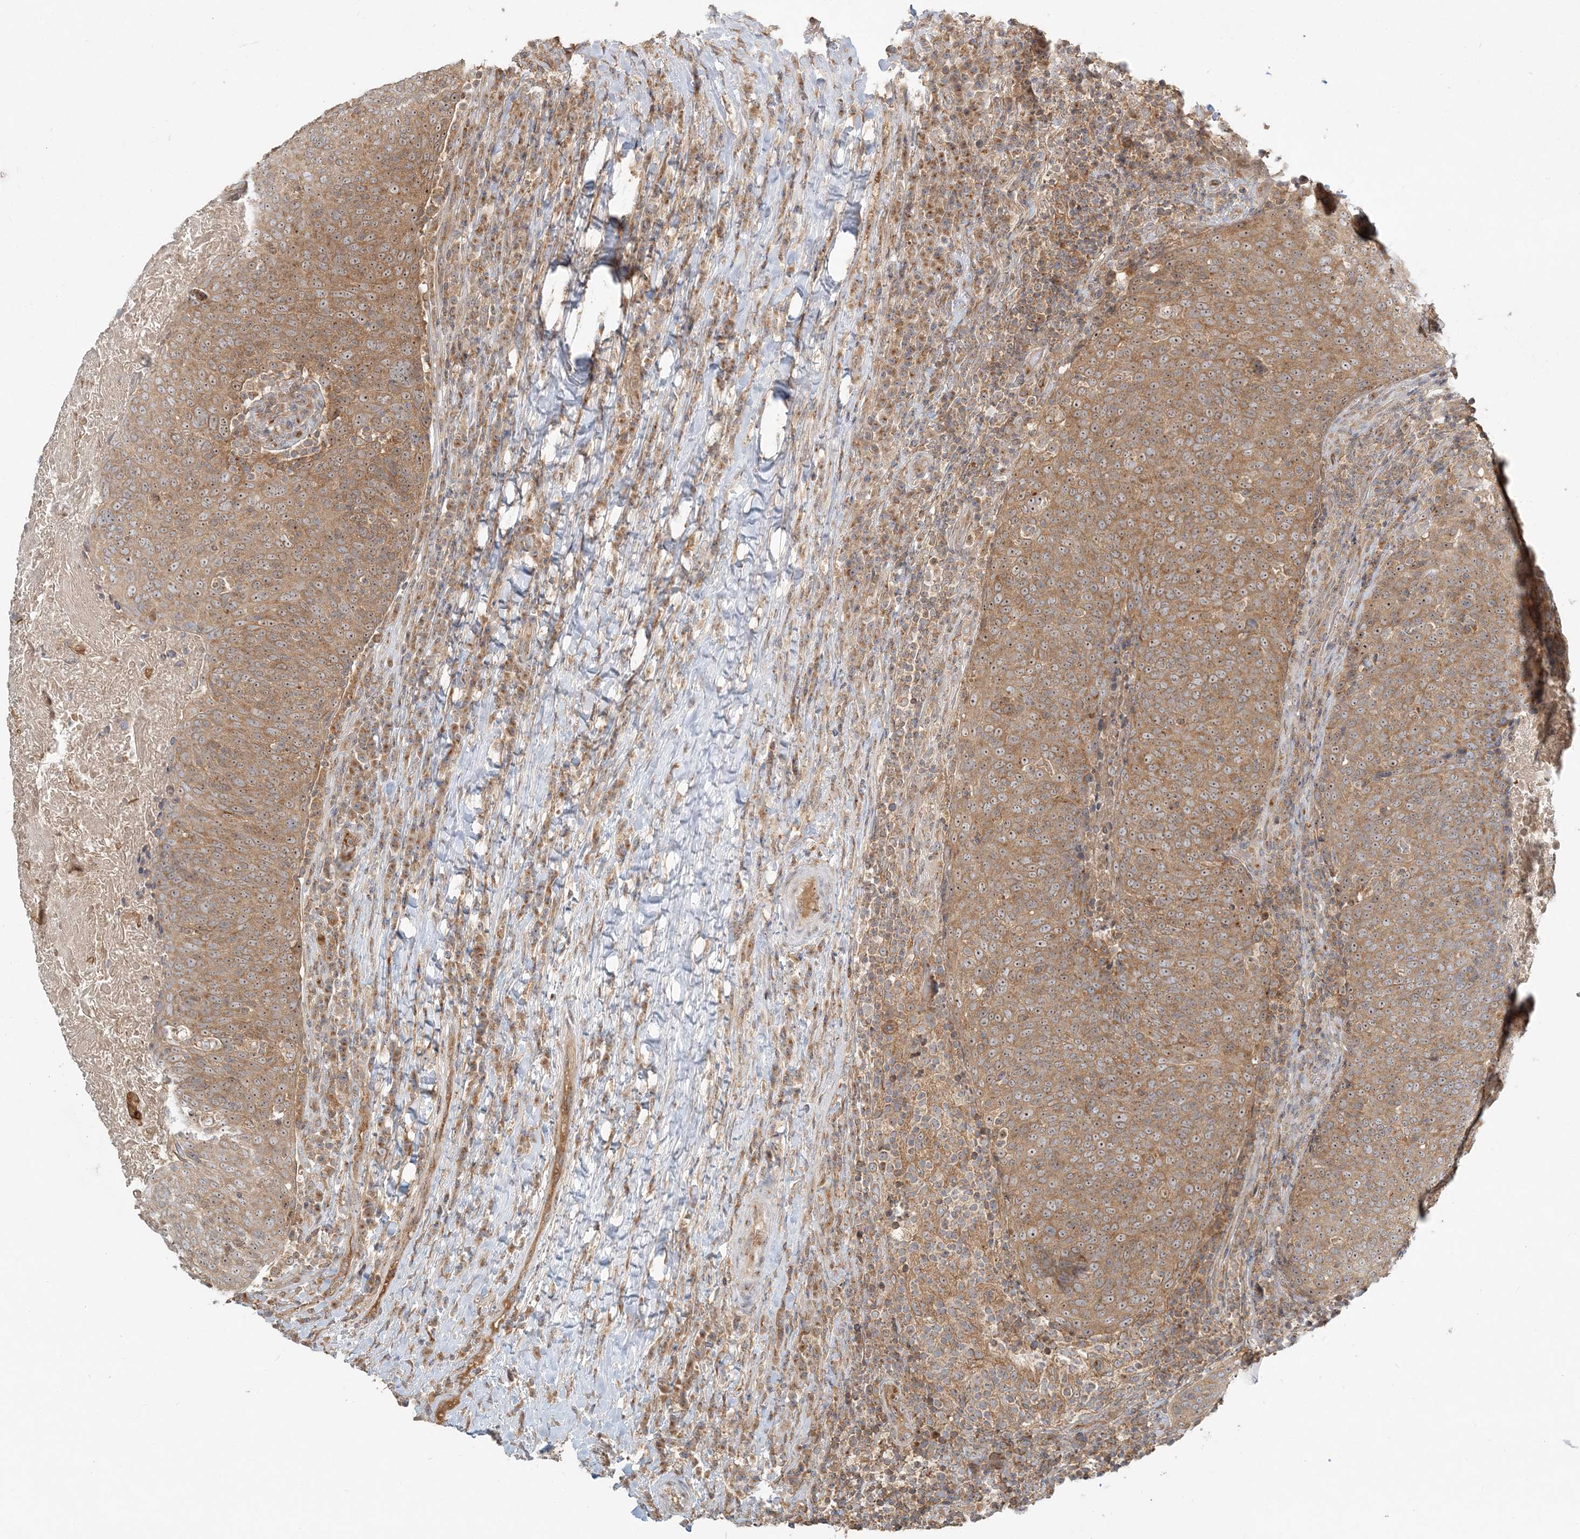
{"staining": {"intensity": "moderate", "quantity": ">75%", "location": "cytoplasmic/membranous,nuclear"}, "tissue": "head and neck cancer", "cell_type": "Tumor cells", "image_type": "cancer", "snomed": [{"axis": "morphology", "description": "Squamous cell carcinoma, NOS"}, {"axis": "morphology", "description": "Squamous cell carcinoma, metastatic, NOS"}, {"axis": "topography", "description": "Lymph node"}, {"axis": "topography", "description": "Head-Neck"}], "caption": "Head and neck squamous cell carcinoma stained for a protein (brown) shows moderate cytoplasmic/membranous and nuclear positive staining in about >75% of tumor cells.", "gene": "AP1AR", "patient": {"sex": "male", "age": 62}}